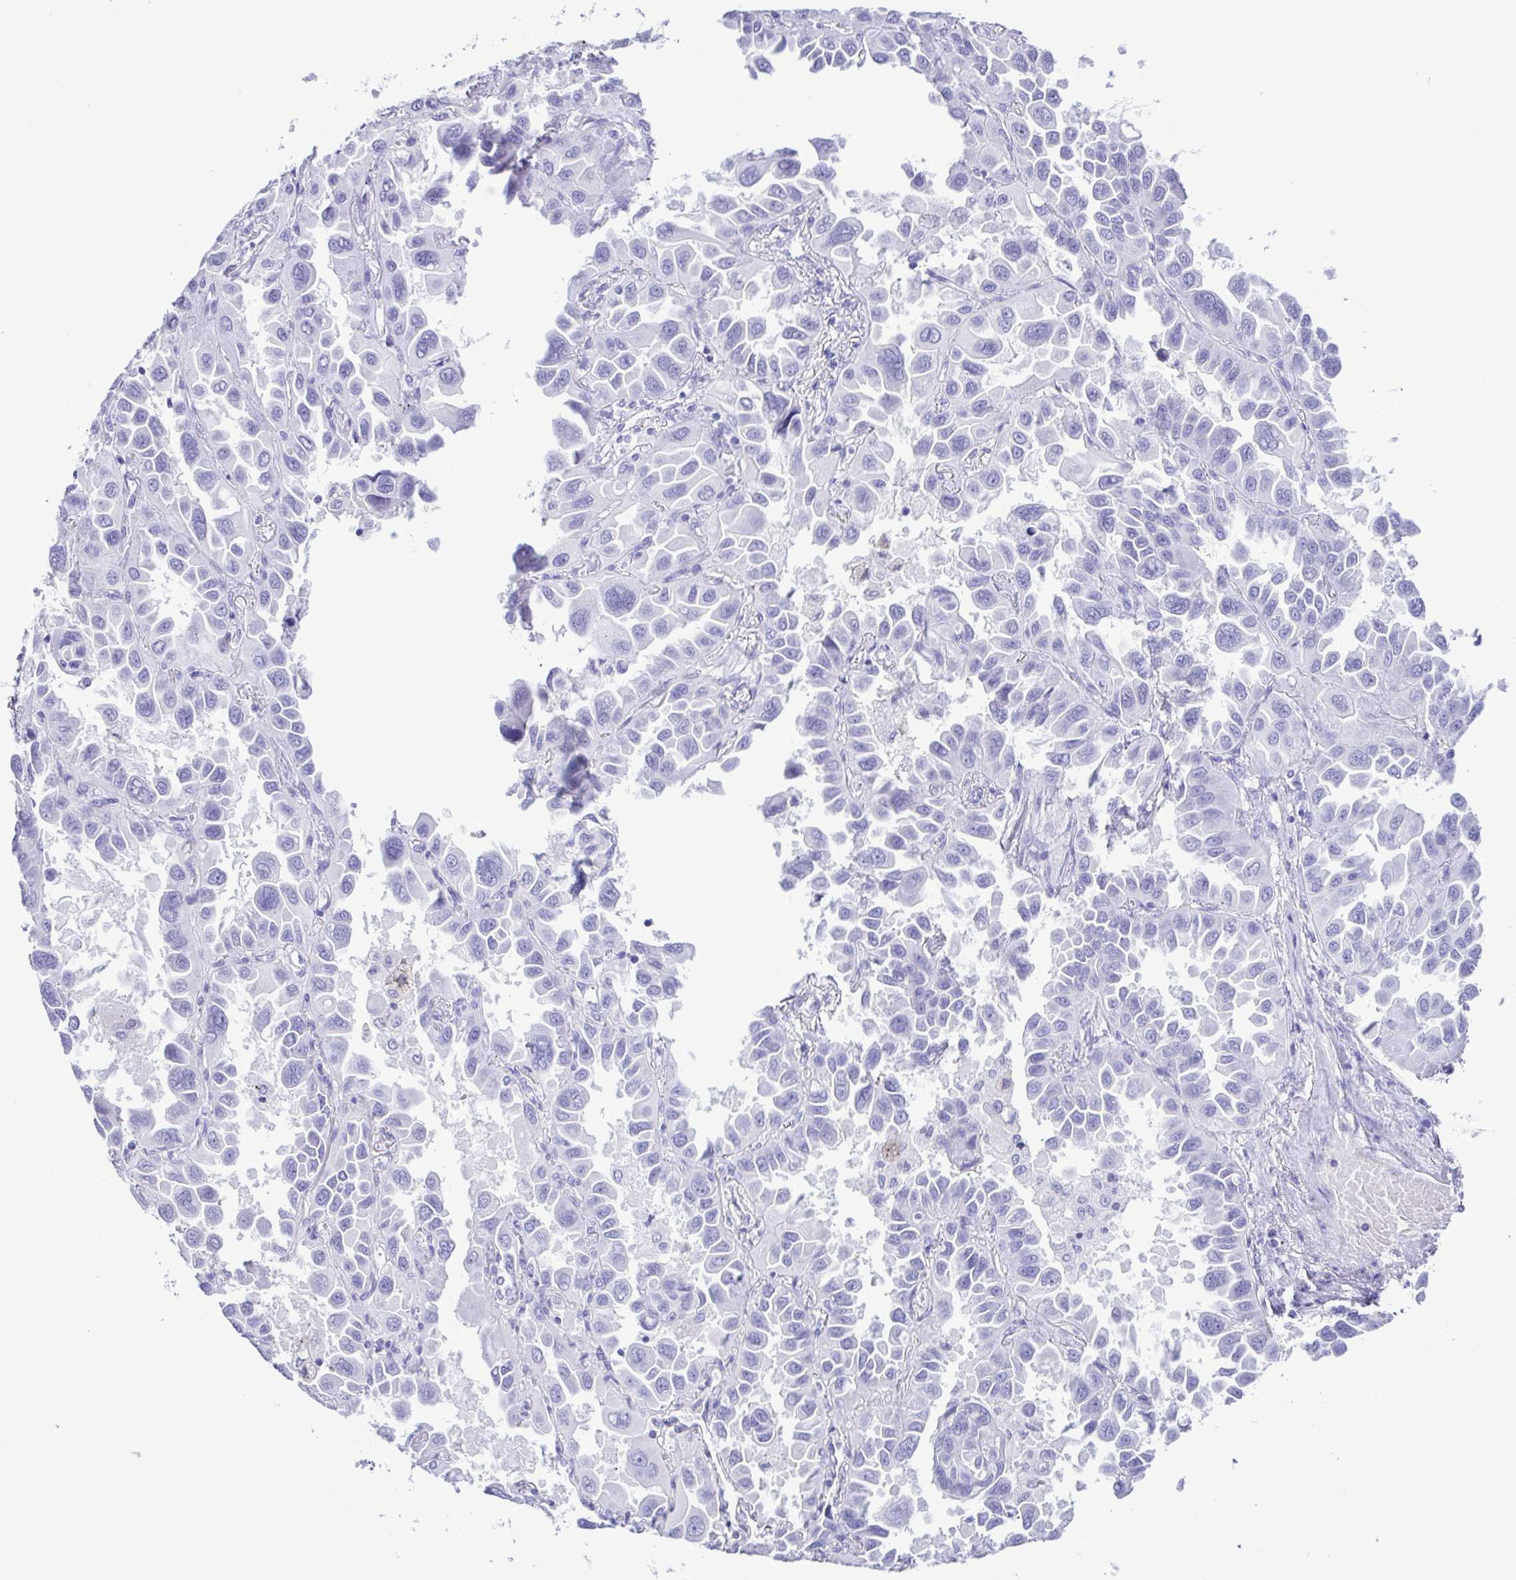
{"staining": {"intensity": "negative", "quantity": "none", "location": "none"}, "tissue": "lung cancer", "cell_type": "Tumor cells", "image_type": "cancer", "snomed": [{"axis": "morphology", "description": "Adenocarcinoma, NOS"}, {"axis": "topography", "description": "Lung"}], "caption": "Tumor cells show no significant staining in lung adenocarcinoma.", "gene": "CASP14", "patient": {"sex": "male", "age": 64}}